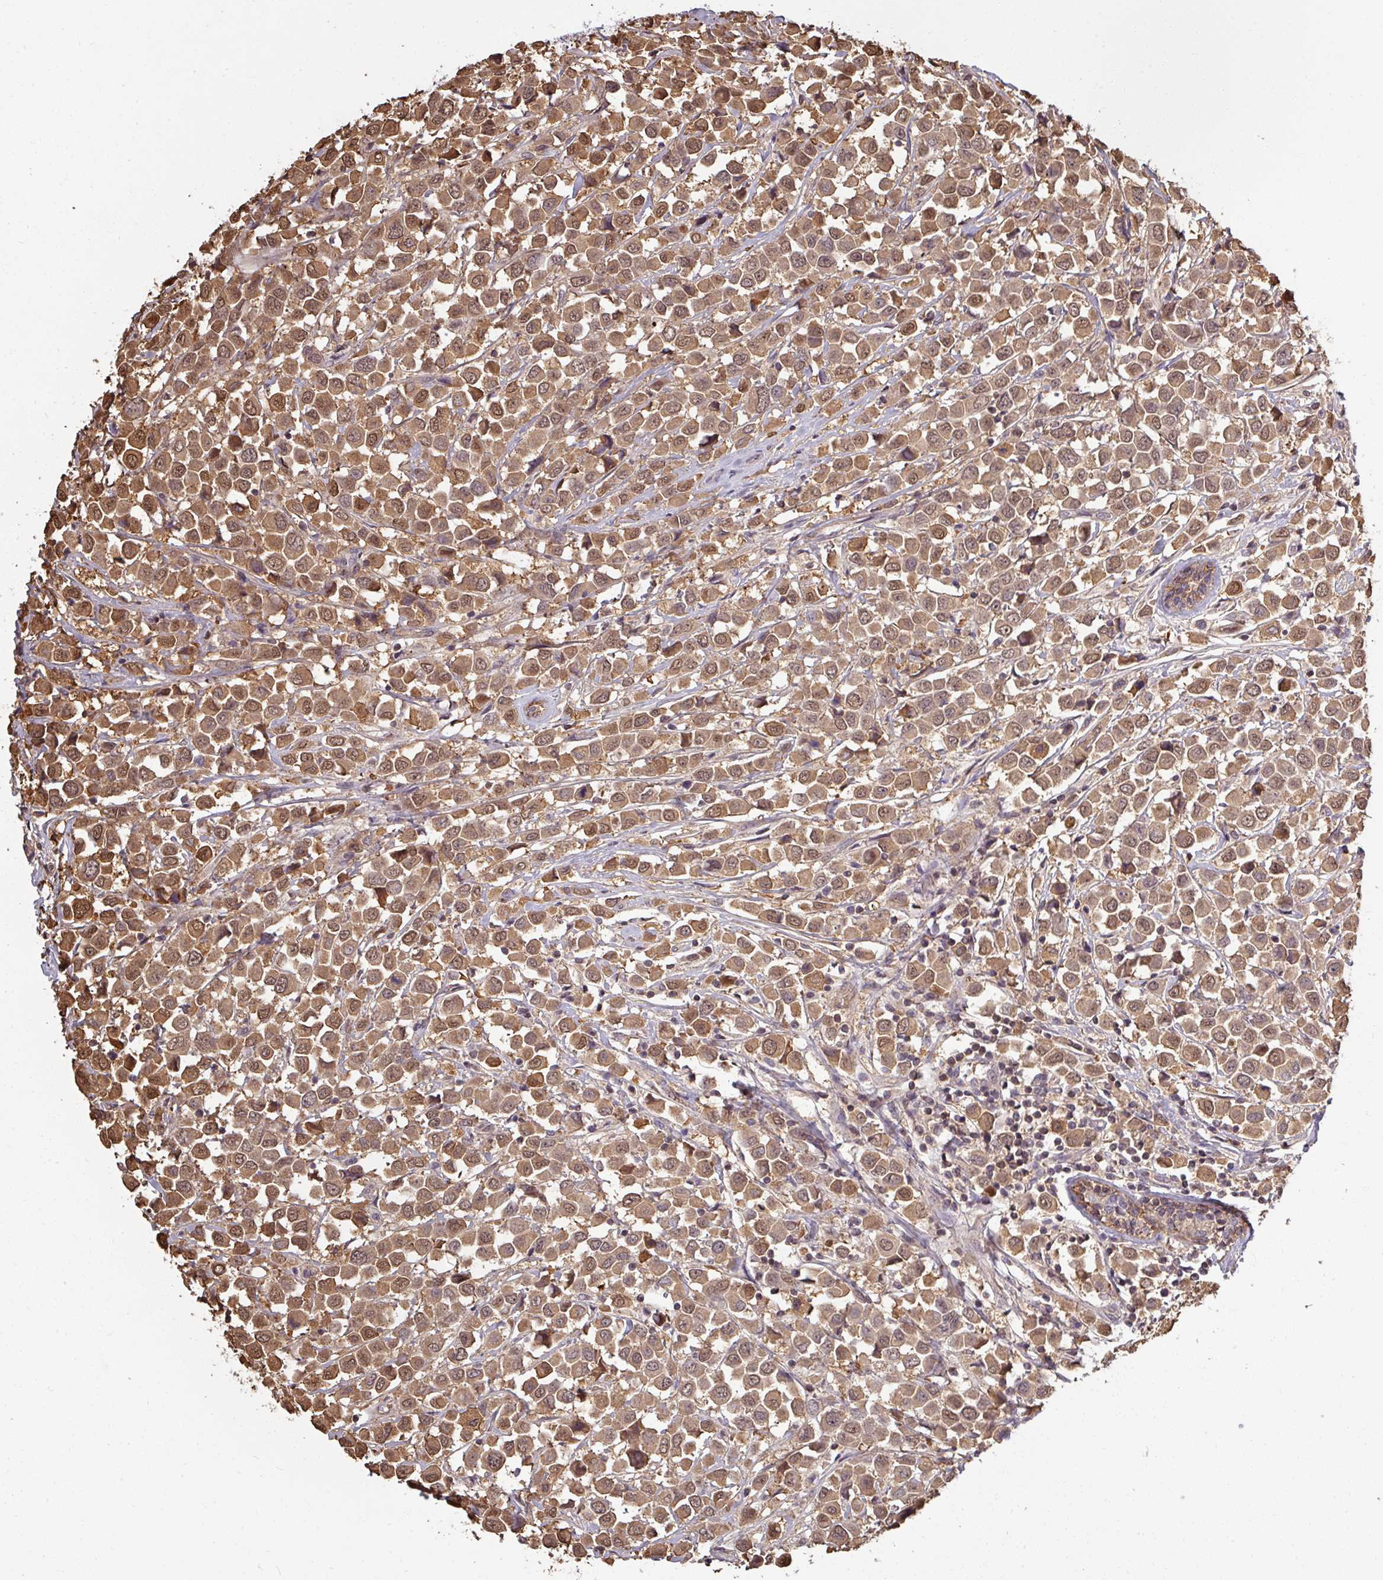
{"staining": {"intensity": "moderate", "quantity": ">75%", "location": "cytoplasmic/membranous,nuclear"}, "tissue": "breast cancer", "cell_type": "Tumor cells", "image_type": "cancer", "snomed": [{"axis": "morphology", "description": "Duct carcinoma"}, {"axis": "topography", "description": "Breast"}], "caption": "Moderate cytoplasmic/membranous and nuclear protein positivity is seen in about >75% of tumor cells in breast invasive ductal carcinoma.", "gene": "TUSC3", "patient": {"sex": "female", "age": 61}}